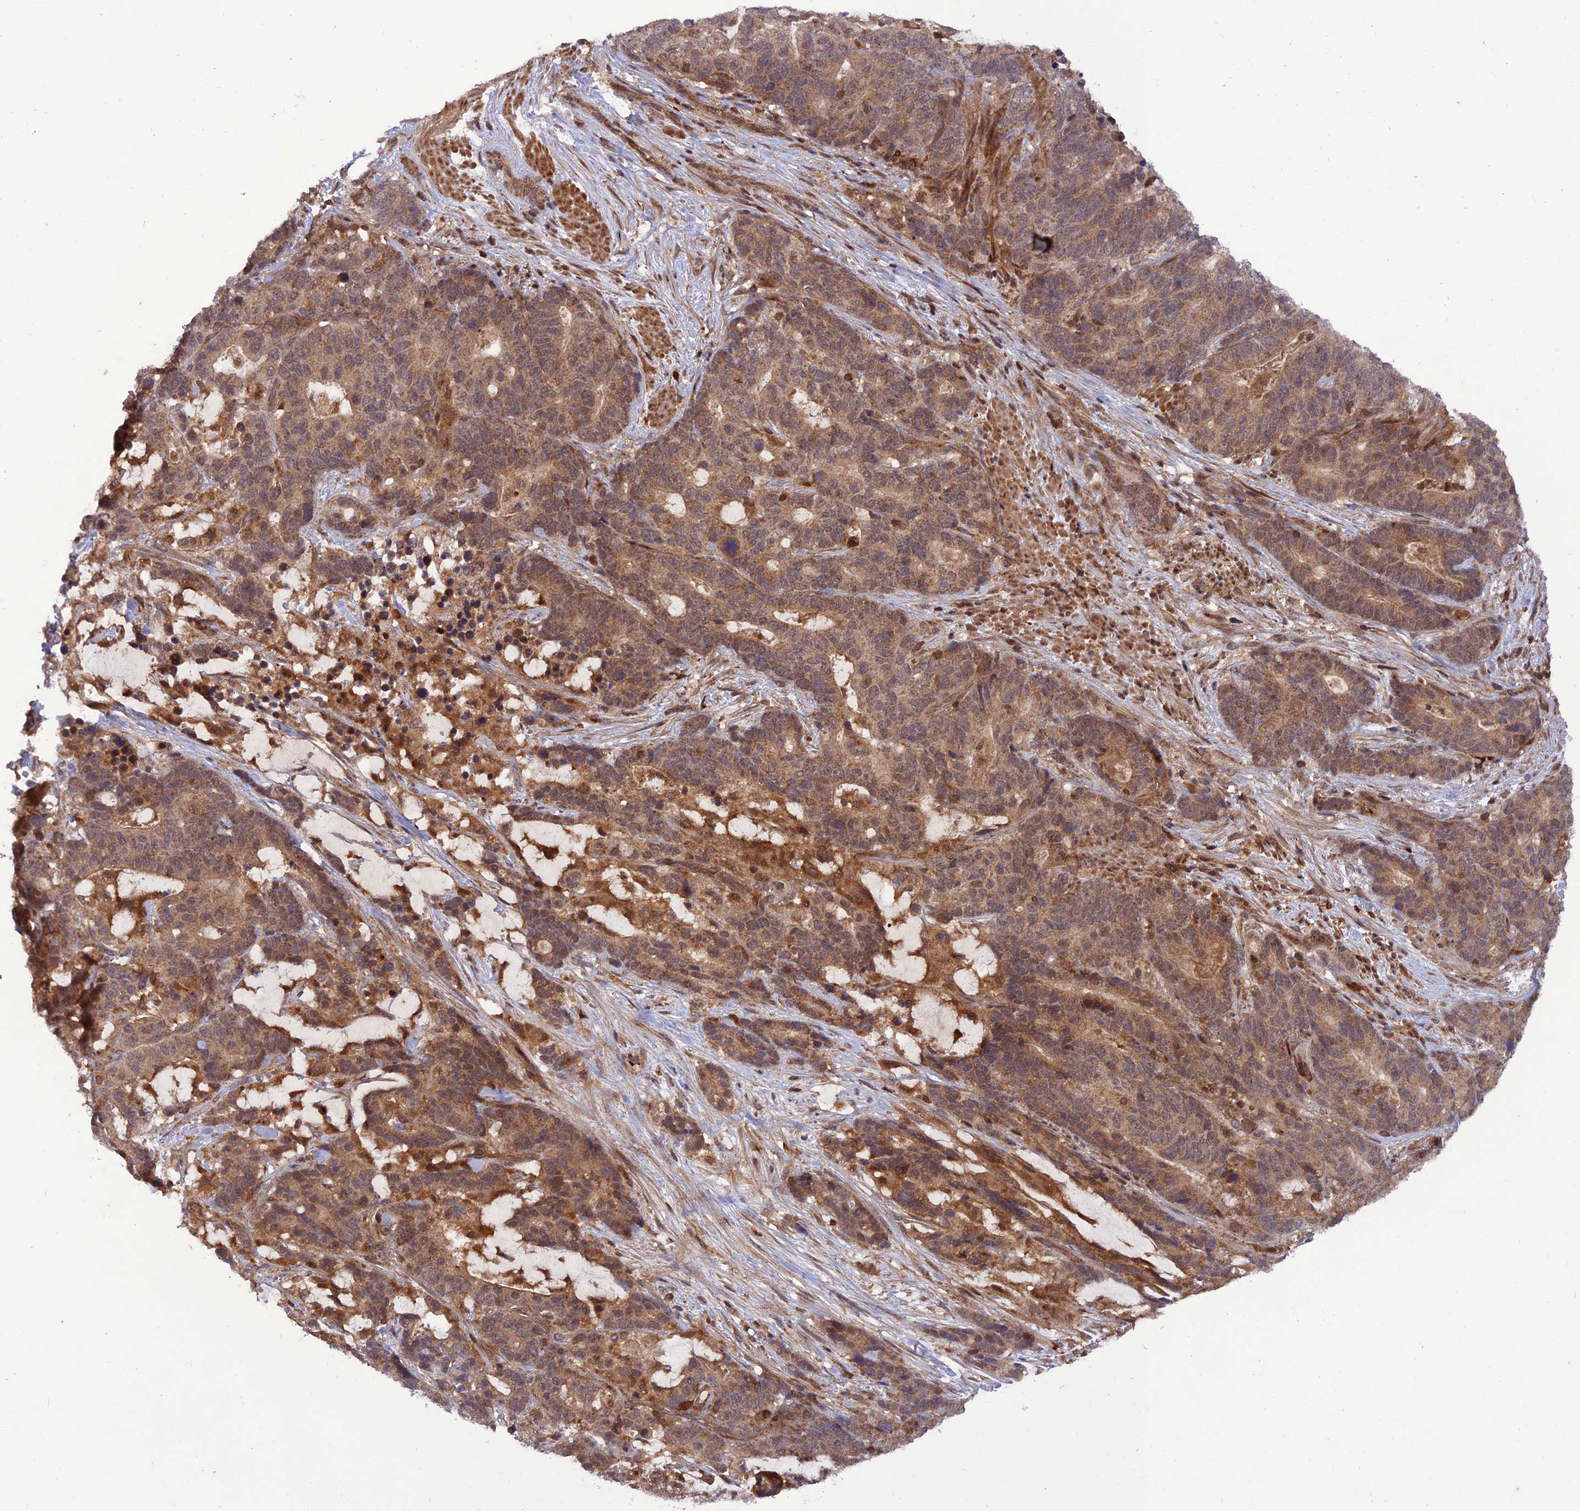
{"staining": {"intensity": "moderate", "quantity": "25%-75%", "location": "cytoplasmic/membranous,nuclear"}, "tissue": "stomach cancer", "cell_type": "Tumor cells", "image_type": "cancer", "snomed": [{"axis": "morphology", "description": "Adenocarcinoma, NOS"}, {"axis": "topography", "description": "Stomach"}], "caption": "IHC micrograph of stomach adenocarcinoma stained for a protein (brown), which exhibits medium levels of moderate cytoplasmic/membranous and nuclear positivity in approximately 25%-75% of tumor cells.", "gene": "NDUFC1", "patient": {"sex": "female", "age": 76}}